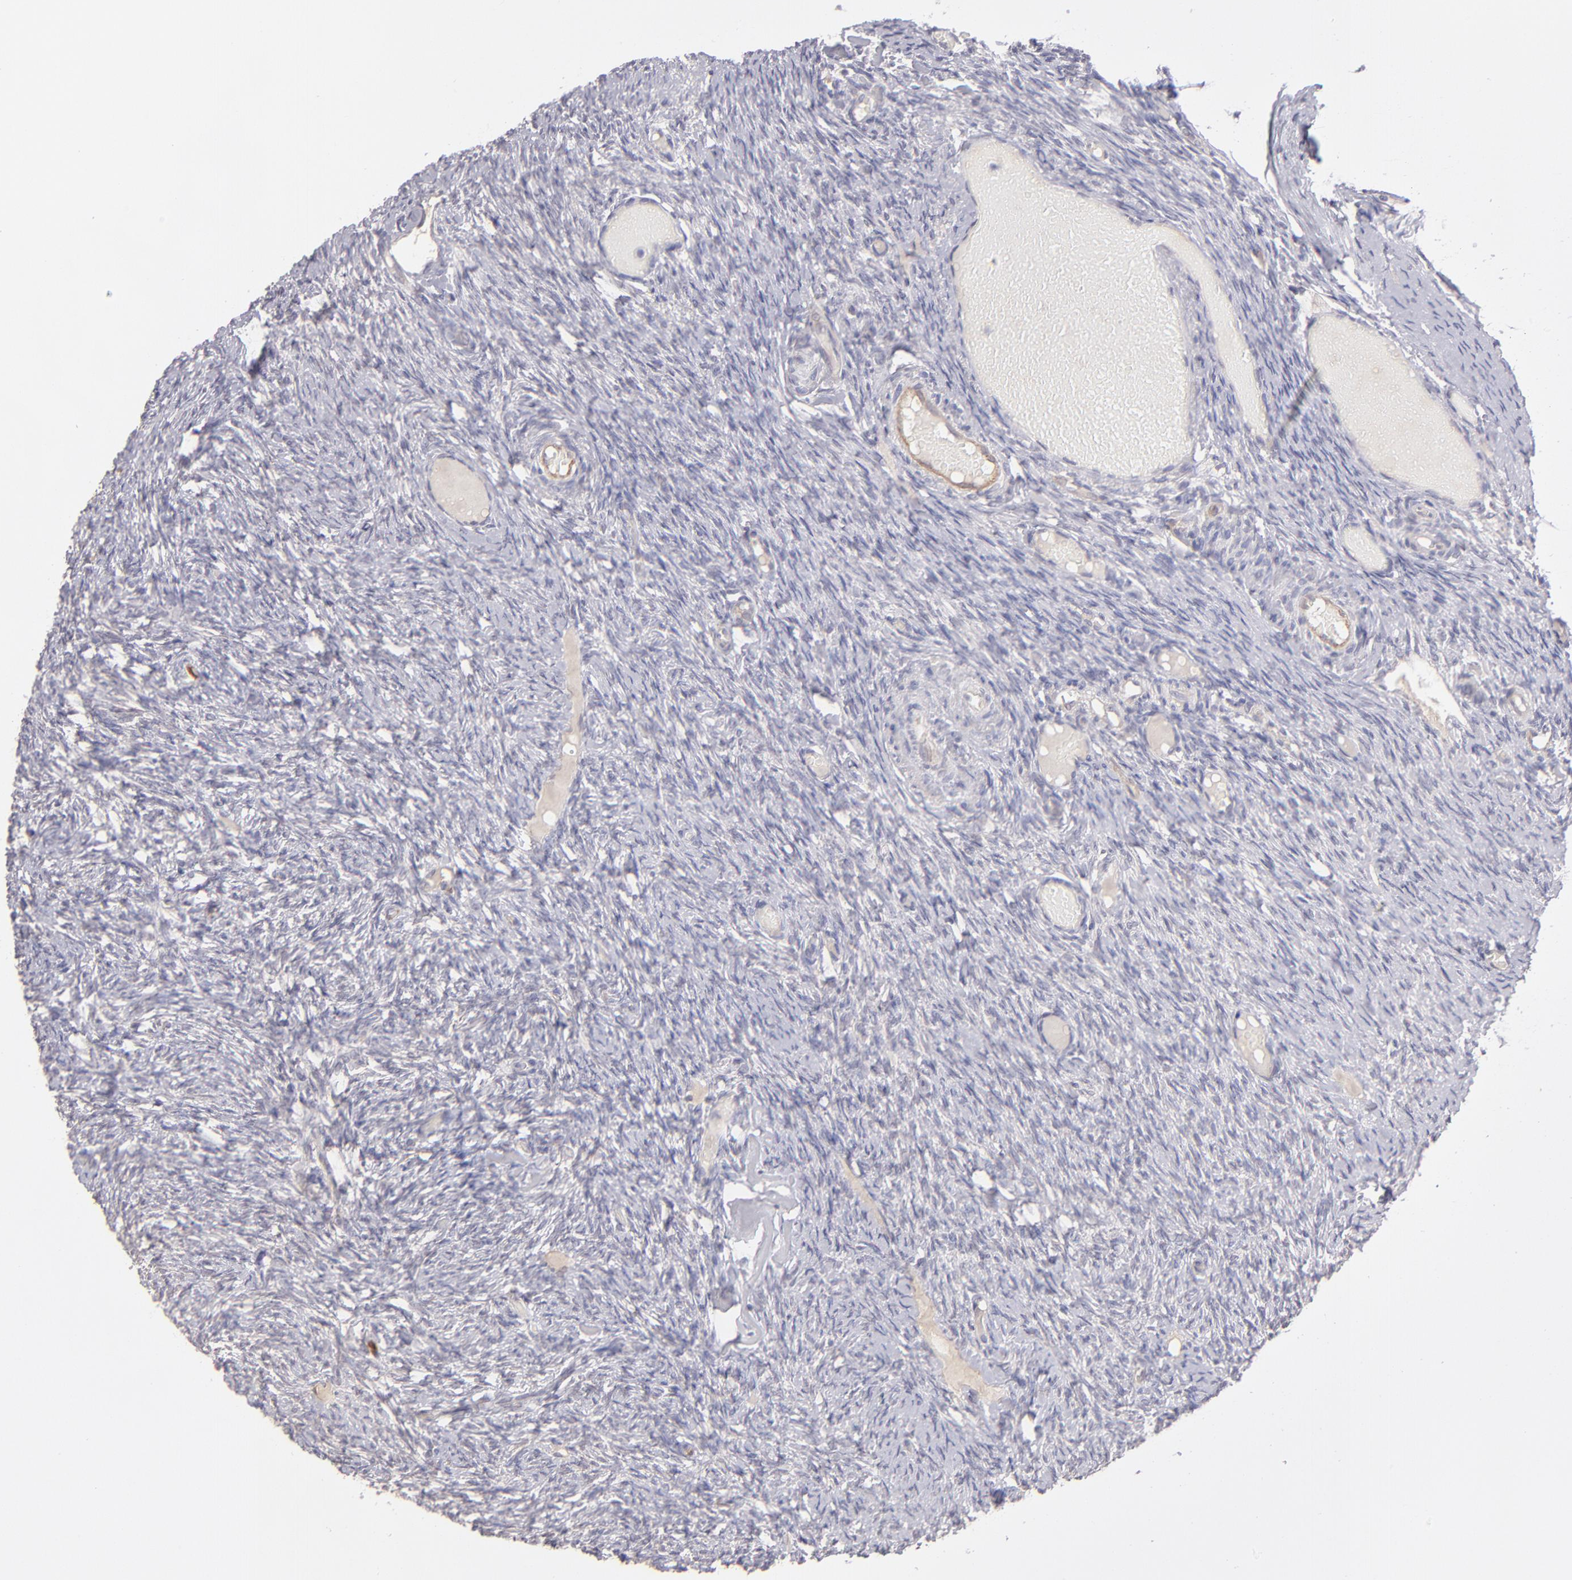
{"staining": {"intensity": "weak", "quantity": "<25%", "location": "cytoplasmic/membranous"}, "tissue": "ovary", "cell_type": "Follicle cells", "image_type": "normal", "snomed": [{"axis": "morphology", "description": "Normal tissue, NOS"}, {"axis": "topography", "description": "Ovary"}], "caption": "The photomicrograph shows no staining of follicle cells in benign ovary. The staining was performed using DAB (3,3'-diaminobenzidine) to visualize the protein expression in brown, while the nuclei were stained in blue with hematoxylin (Magnification: 20x).", "gene": "THBD", "patient": {"sex": "female", "age": 60}}